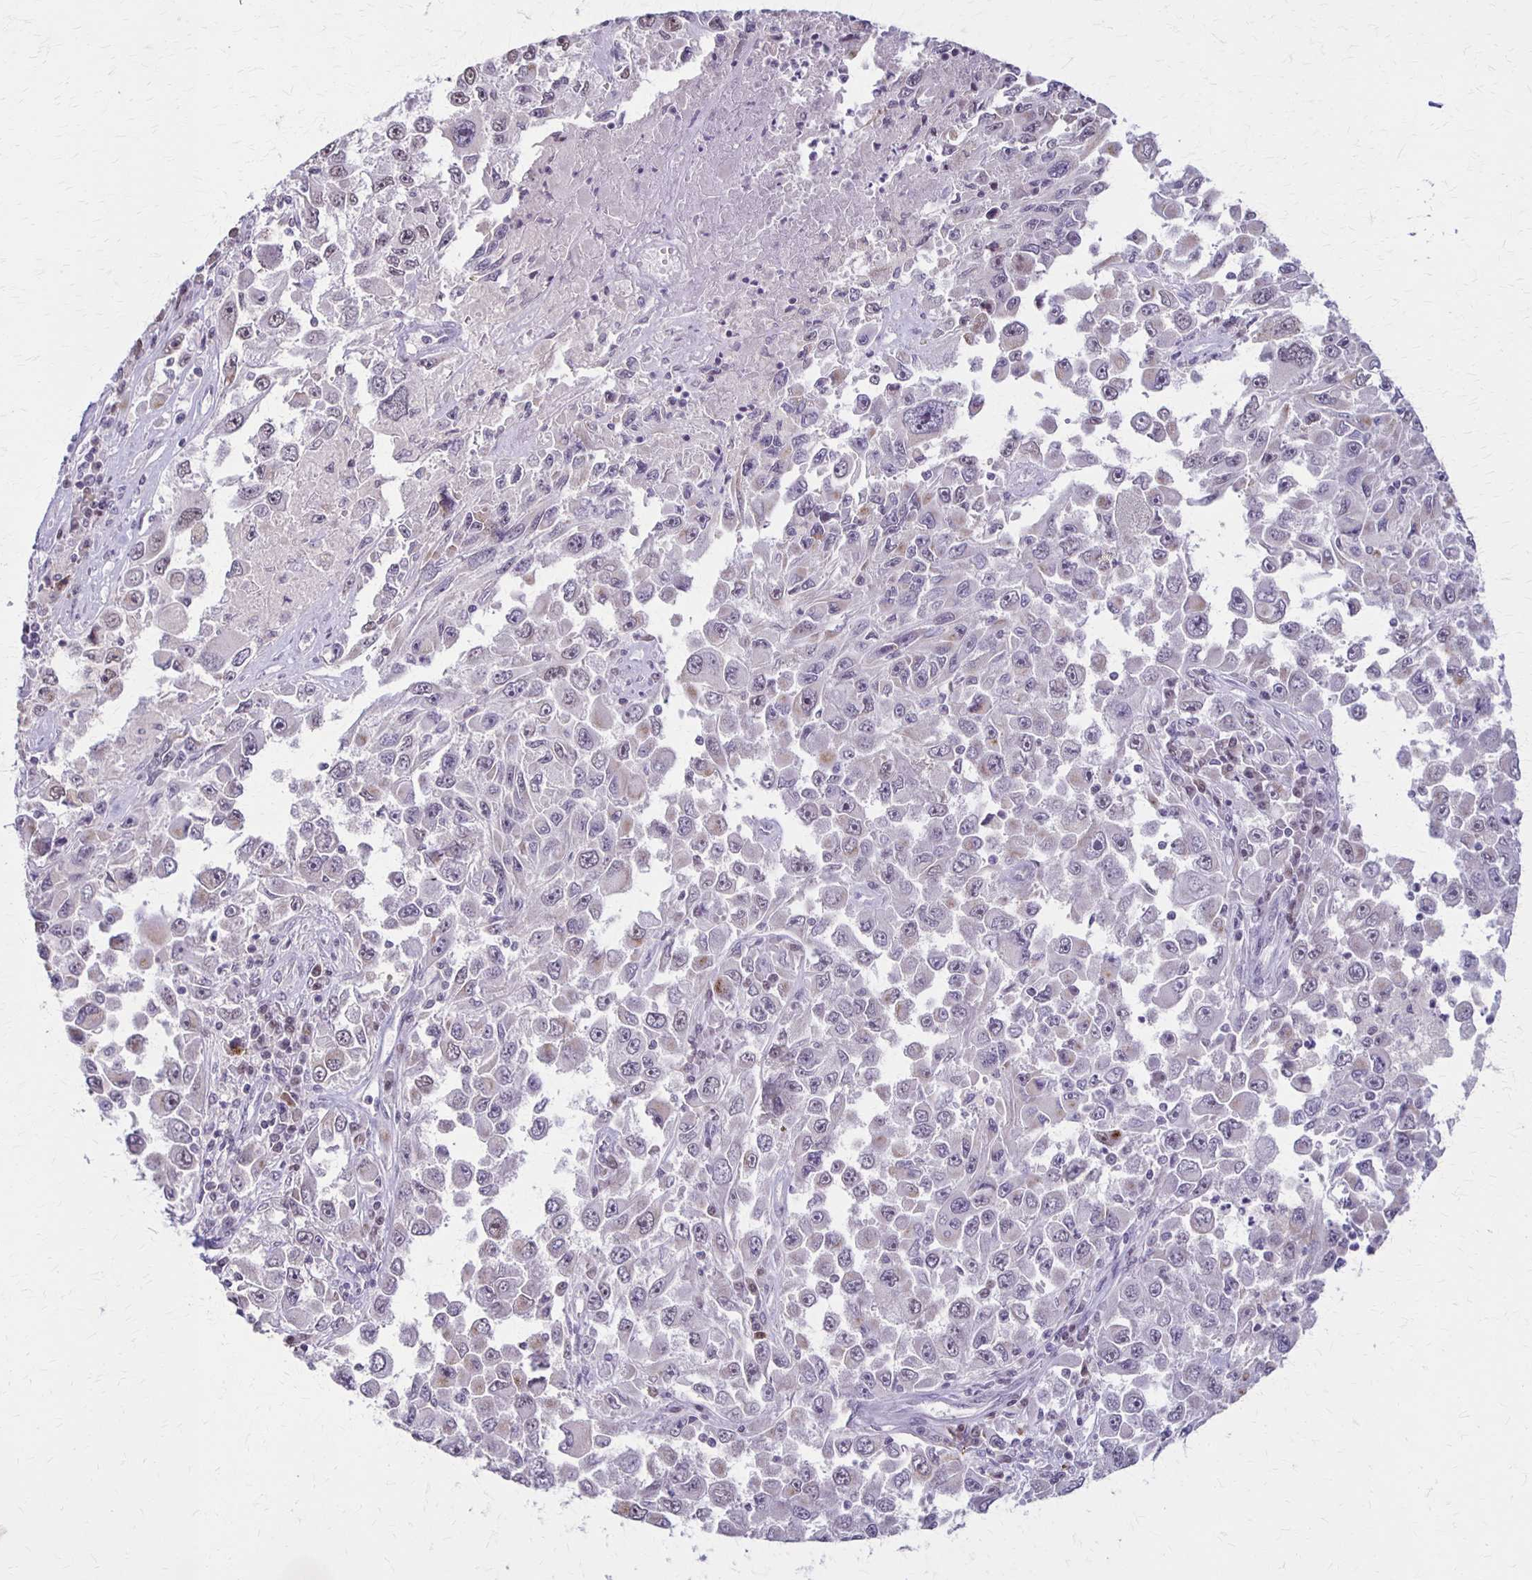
{"staining": {"intensity": "moderate", "quantity": "25%-75%", "location": "nuclear"}, "tissue": "melanoma", "cell_type": "Tumor cells", "image_type": "cancer", "snomed": [{"axis": "morphology", "description": "Malignant melanoma, Metastatic site"}, {"axis": "topography", "description": "Lymph node"}], "caption": "A micrograph of melanoma stained for a protein exhibits moderate nuclear brown staining in tumor cells.", "gene": "SLC35E2B", "patient": {"sex": "female", "age": 67}}